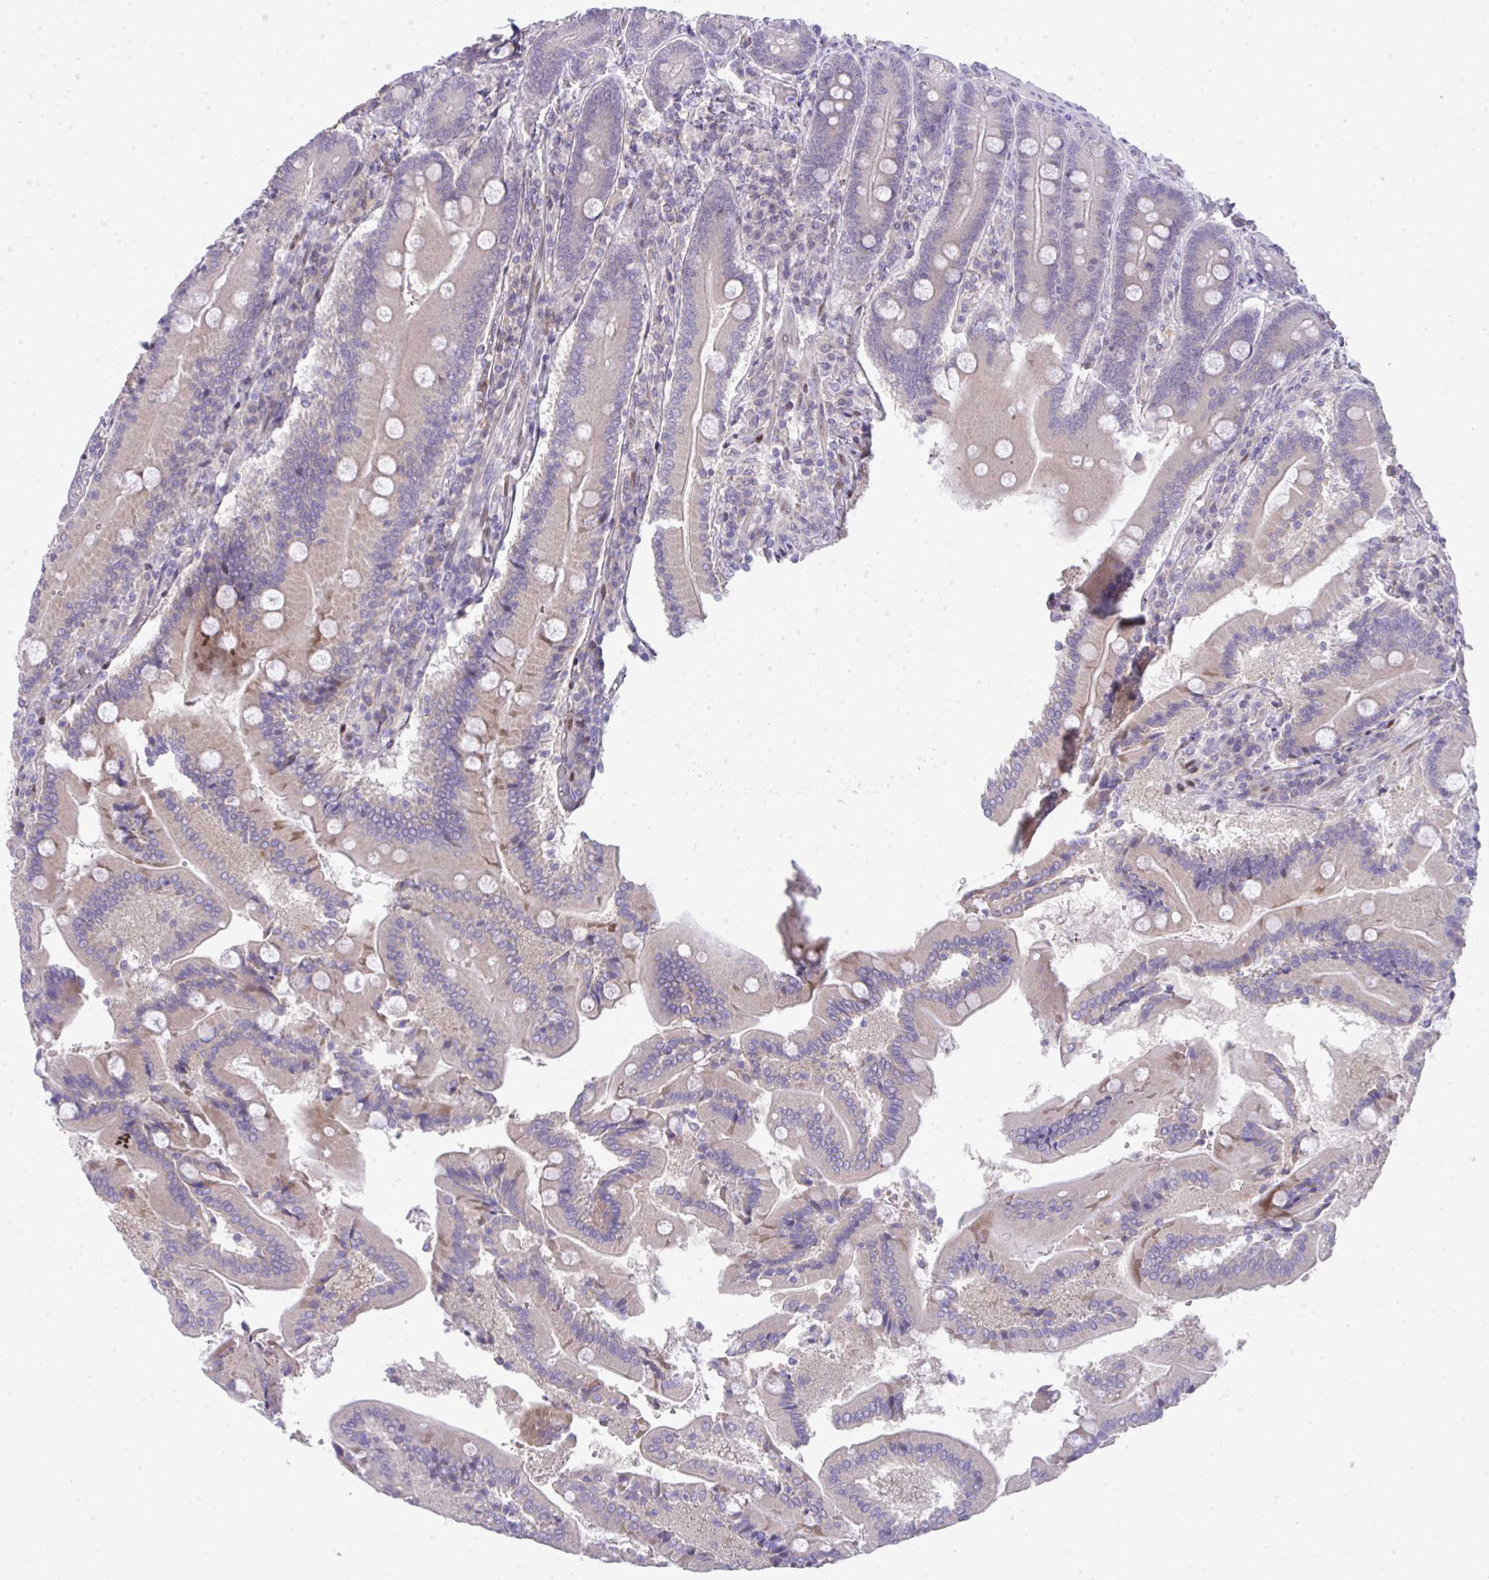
{"staining": {"intensity": "moderate", "quantity": "25%-75%", "location": "cytoplasmic/membranous,nuclear"}, "tissue": "duodenum", "cell_type": "Glandular cells", "image_type": "normal", "snomed": [{"axis": "morphology", "description": "Normal tissue, NOS"}, {"axis": "topography", "description": "Duodenum"}], "caption": "IHC of normal duodenum reveals medium levels of moderate cytoplasmic/membranous,nuclear expression in about 25%-75% of glandular cells.", "gene": "GALNT16", "patient": {"sex": "female", "age": 62}}